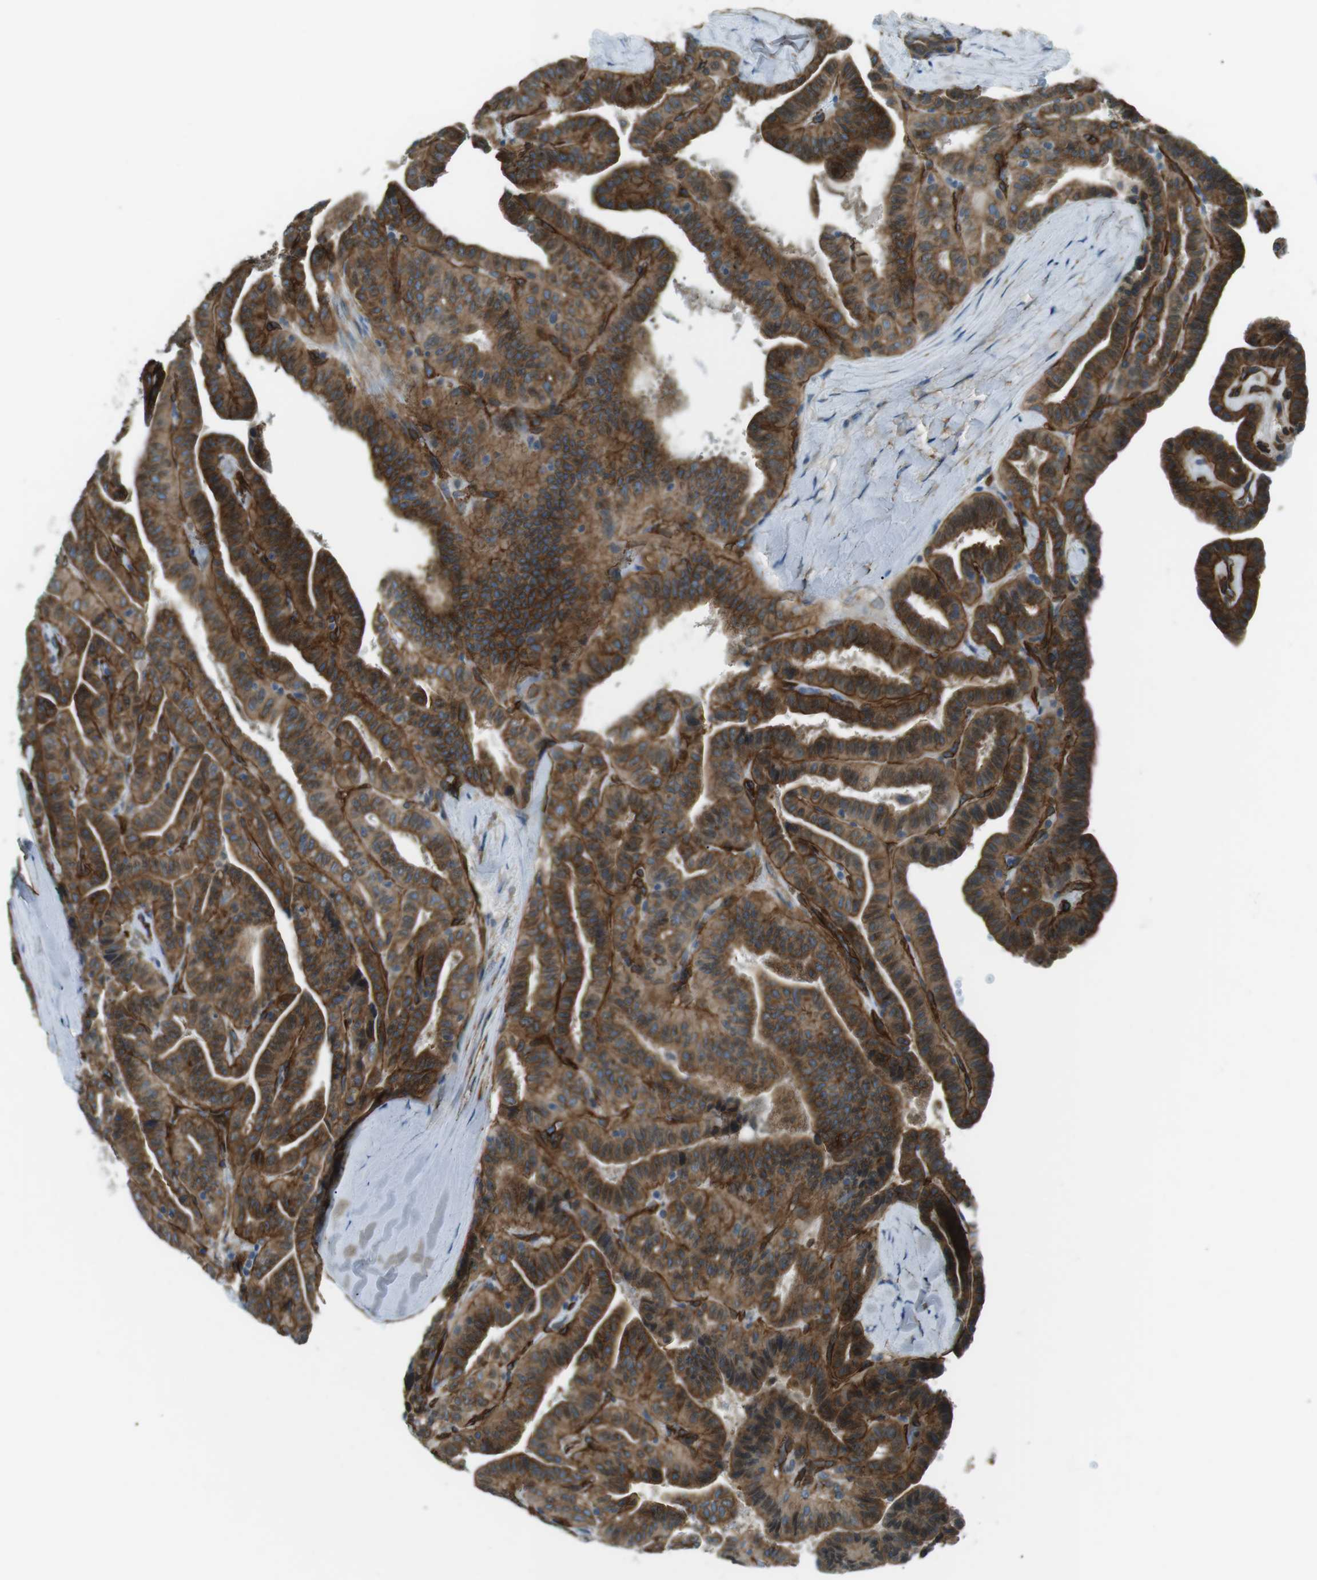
{"staining": {"intensity": "strong", "quantity": ">75%", "location": "cytoplasmic/membranous"}, "tissue": "thyroid cancer", "cell_type": "Tumor cells", "image_type": "cancer", "snomed": [{"axis": "morphology", "description": "Papillary adenocarcinoma, NOS"}, {"axis": "topography", "description": "Thyroid gland"}], "caption": "Immunohistochemical staining of thyroid cancer displays high levels of strong cytoplasmic/membranous protein positivity in approximately >75% of tumor cells. The staining is performed using DAB (3,3'-diaminobenzidine) brown chromogen to label protein expression. The nuclei are counter-stained blue using hematoxylin.", "gene": "ODR4", "patient": {"sex": "male", "age": 77}}